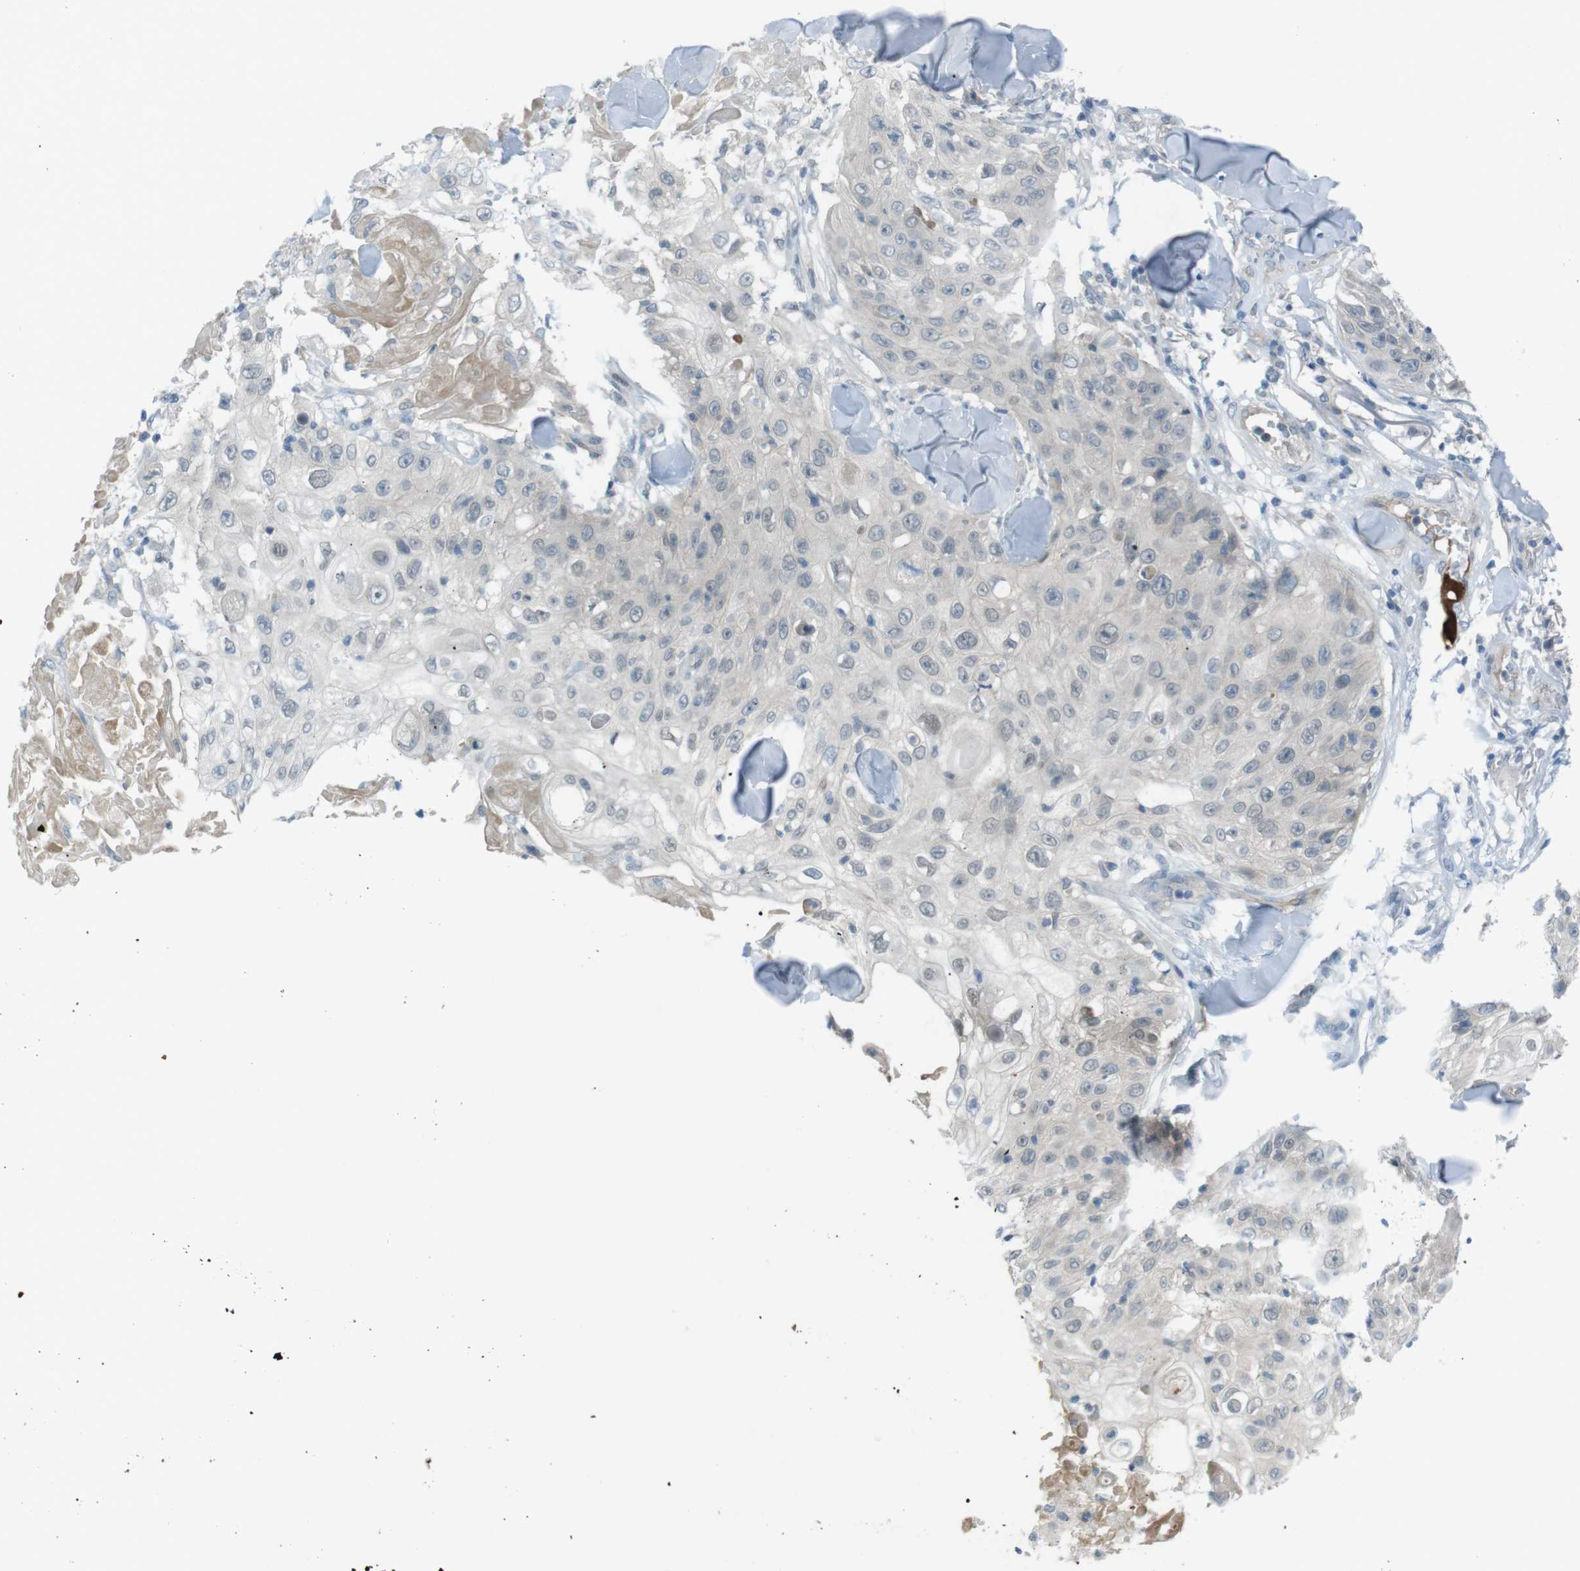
{"staining": {"intensity": "negative", "quantity": "none", "location": "none"}, "tissue": "skin cancer", "cell_type": "Tumor cells", "image_type": "cancer", "snomed": [{"axis": "morphology", "description": "Squamous cell carcinoma, NOS"}, {"axis": "topography", "description": "Skin"}], "caption": "The histopathology image exhibits no staining of tumor cells in skin squamous cell carcinoma. Brightfield microscopy of immunohistochemistry stained with DAB (3,3'-diaminobenzidine) (brown) and hematoxylin (blue), captured at high magnification.", "gene": "ZDHHC20", "patient": {"sex": "male", "age": 86}}